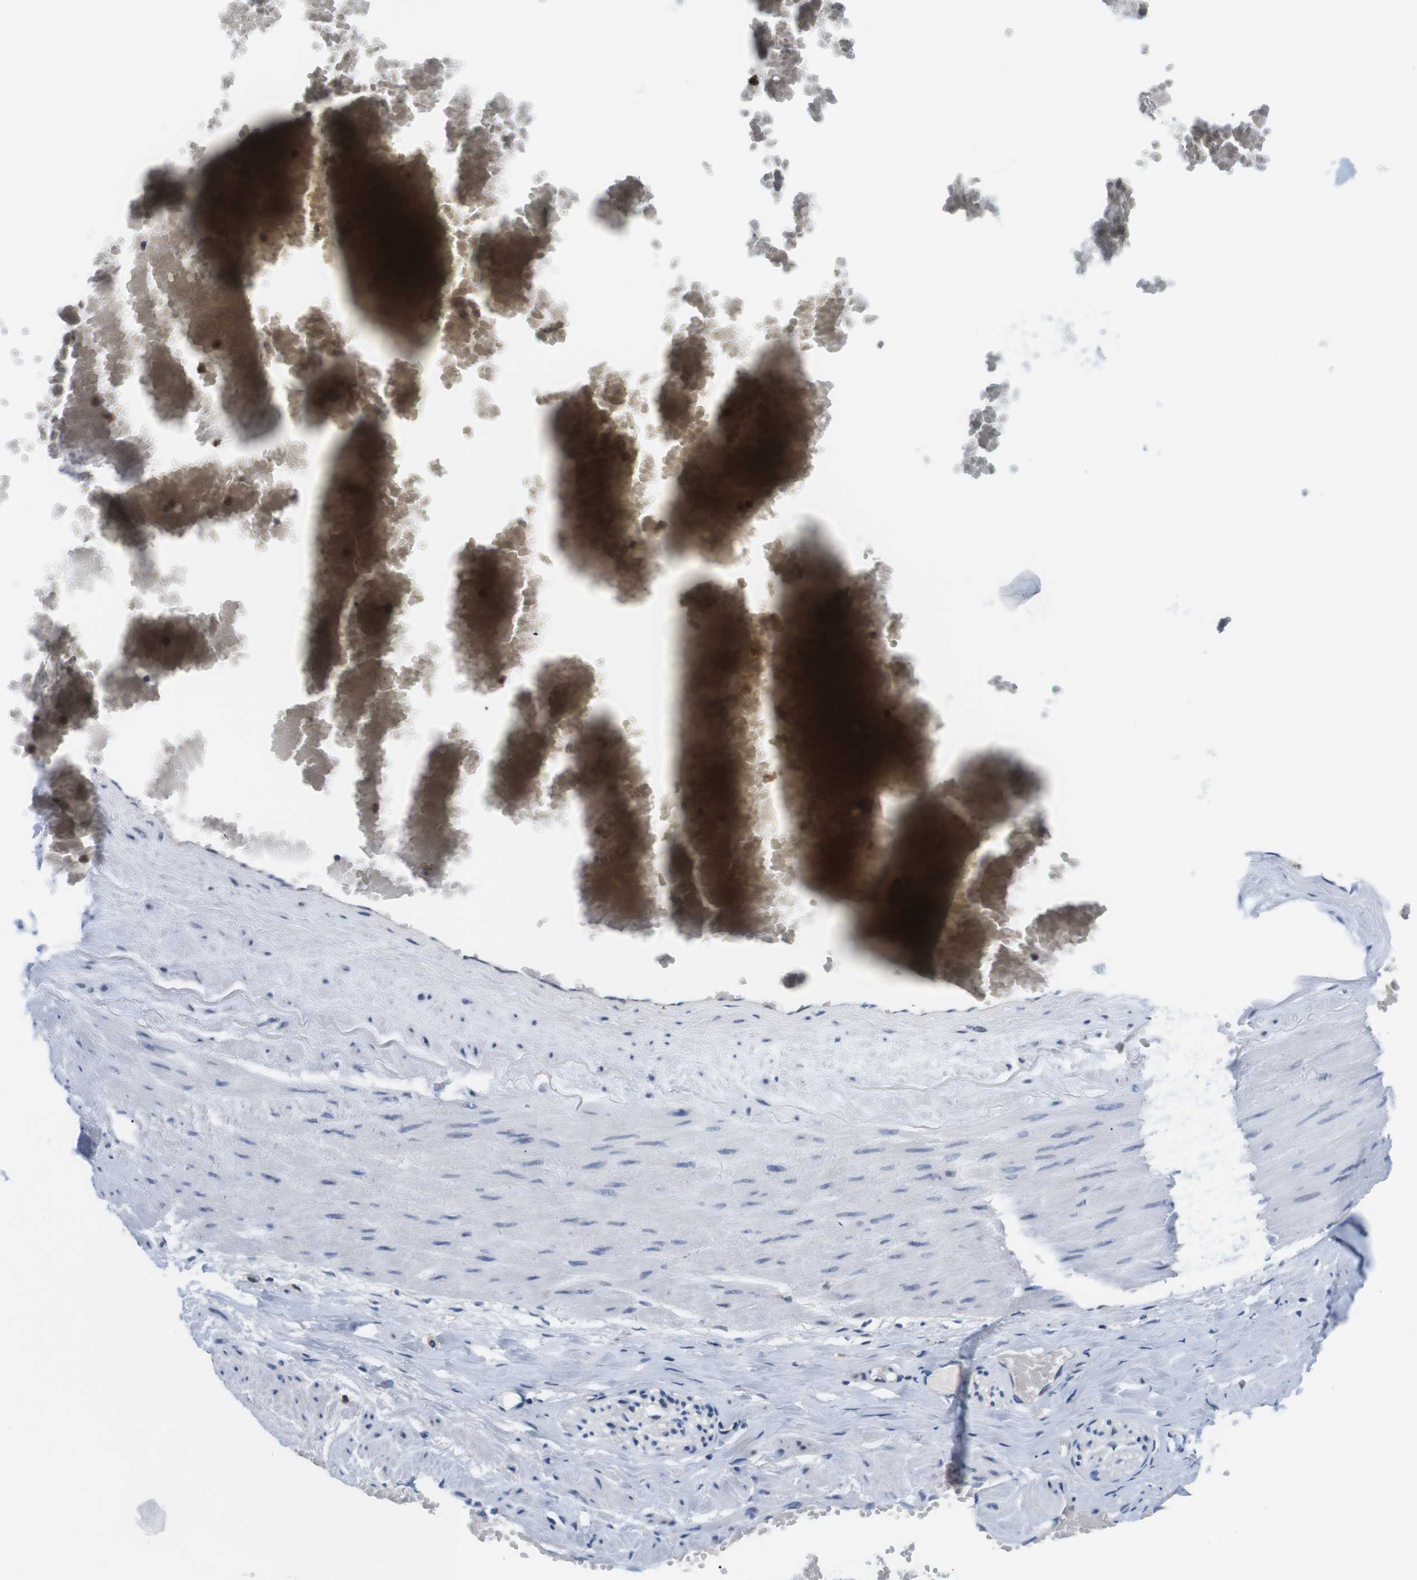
{"staining": {"intensity": "negative", "quantity": "none", "location": "none"}, "tissue": "adipose tissue", "cell_type": "Adipocytes", "image_type": "normal", "snomed": [{"axis": "morphology", "description": "Normal tissue, NOS"}, {"axis": "topography", "description": "Soft tissue"}, {"axis": "topography", "description": "Vascular tissue"}], "caption": "This is an IHC histopathology image of unremarkable human adipose tissue. There is no expression in adipocytes.", "gene": "CD300C", "patient": {"sex": "female", "age": 35}}